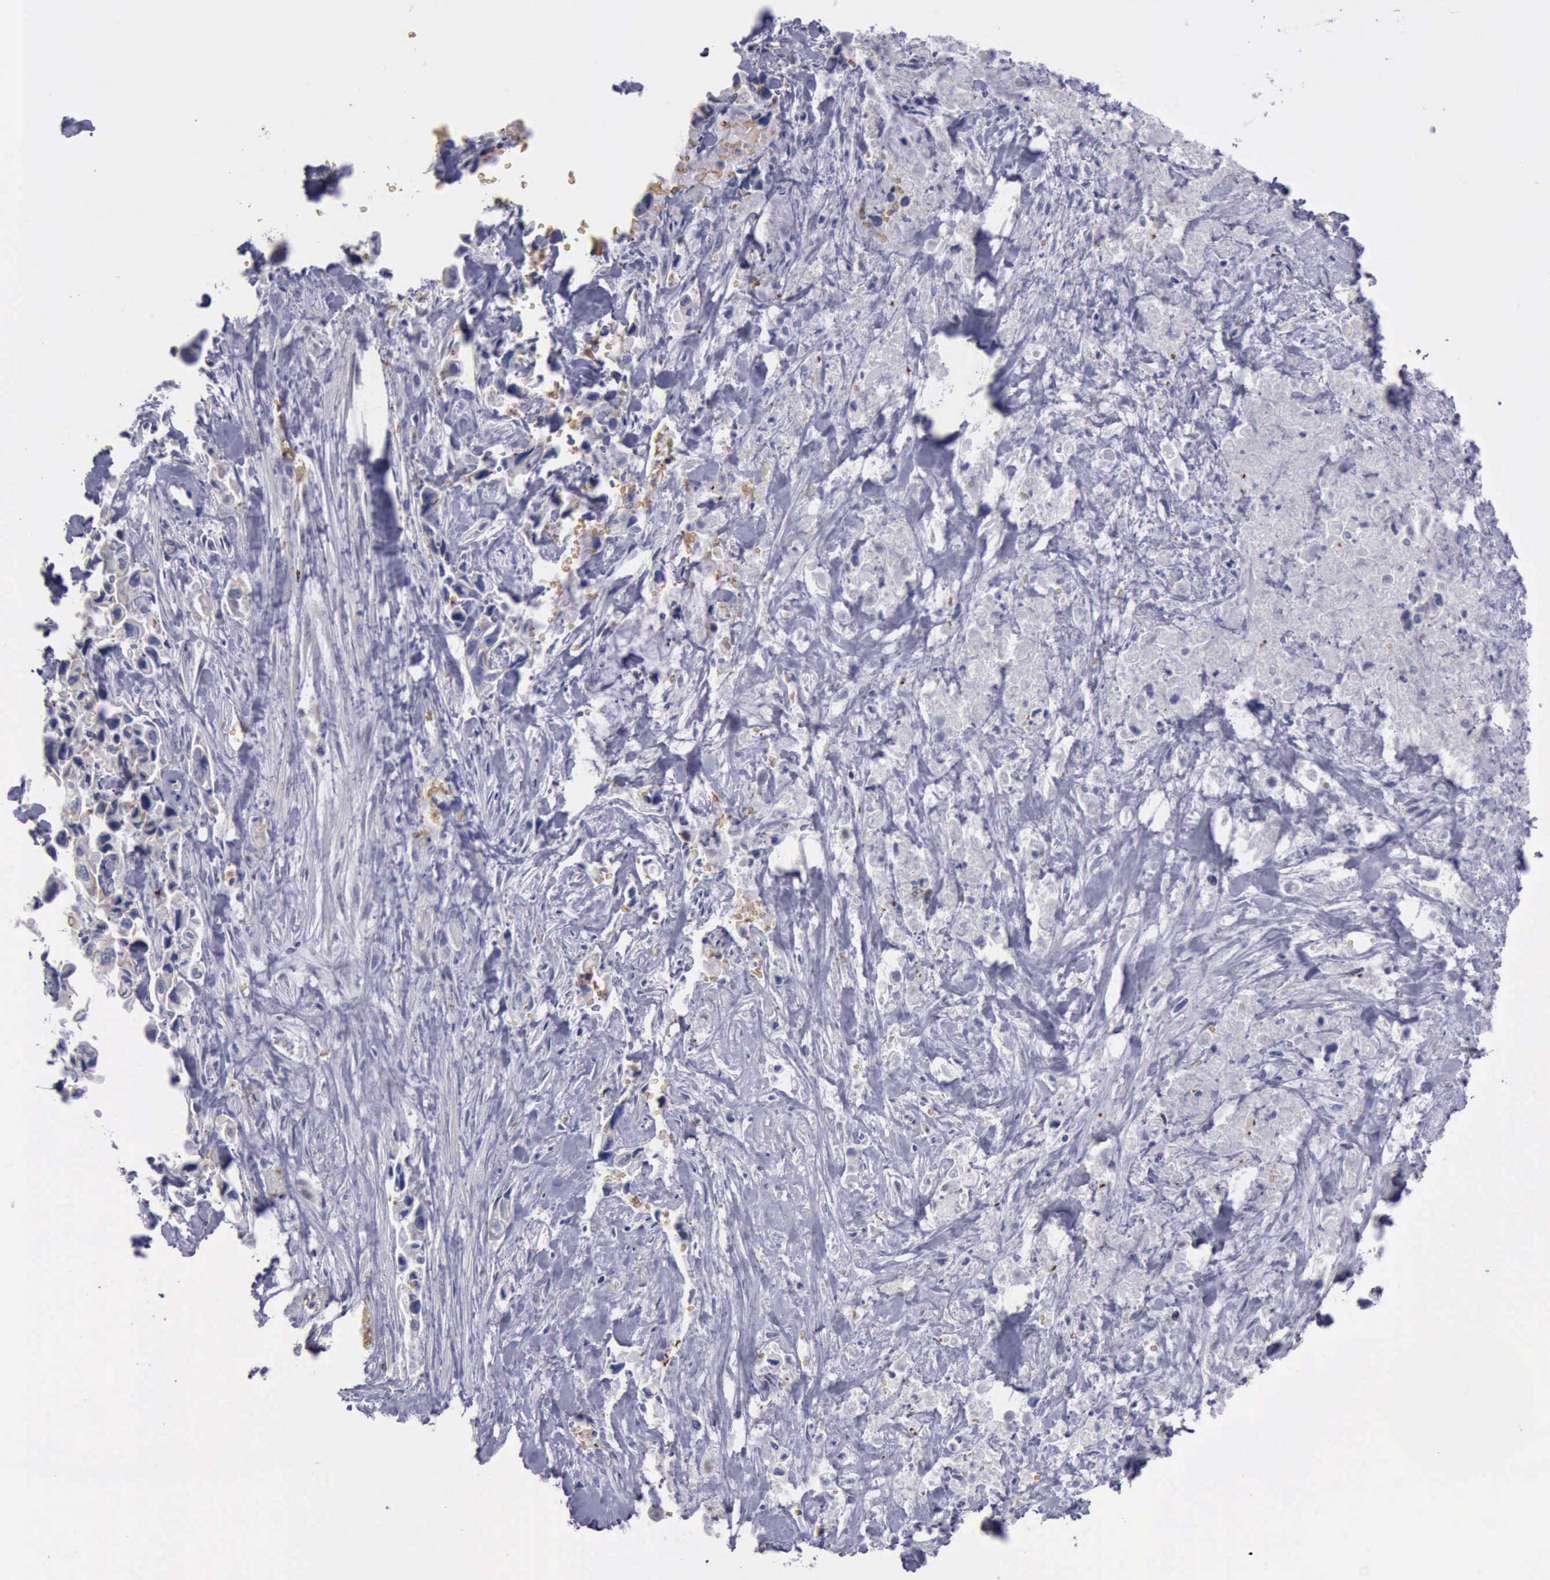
{"staining": {"intensity": "negative", "quantity": "none", "location": "none"}, "tissue": "pancreatic cancer", "cell_type": "Tumor cells", "image_type": "cancer", "snomed": [{"axis": "morphology", "description": "Adenocarcinoma, NOS"}, {"axis": "topography", "description": "Pancreas"}], "caption": "The micrograph displays no staining of tumor cells in pancreatic cancer (adenocarcinoma).", "gene": "CEP128", "patient": {"sex": "male", "age": 69}}